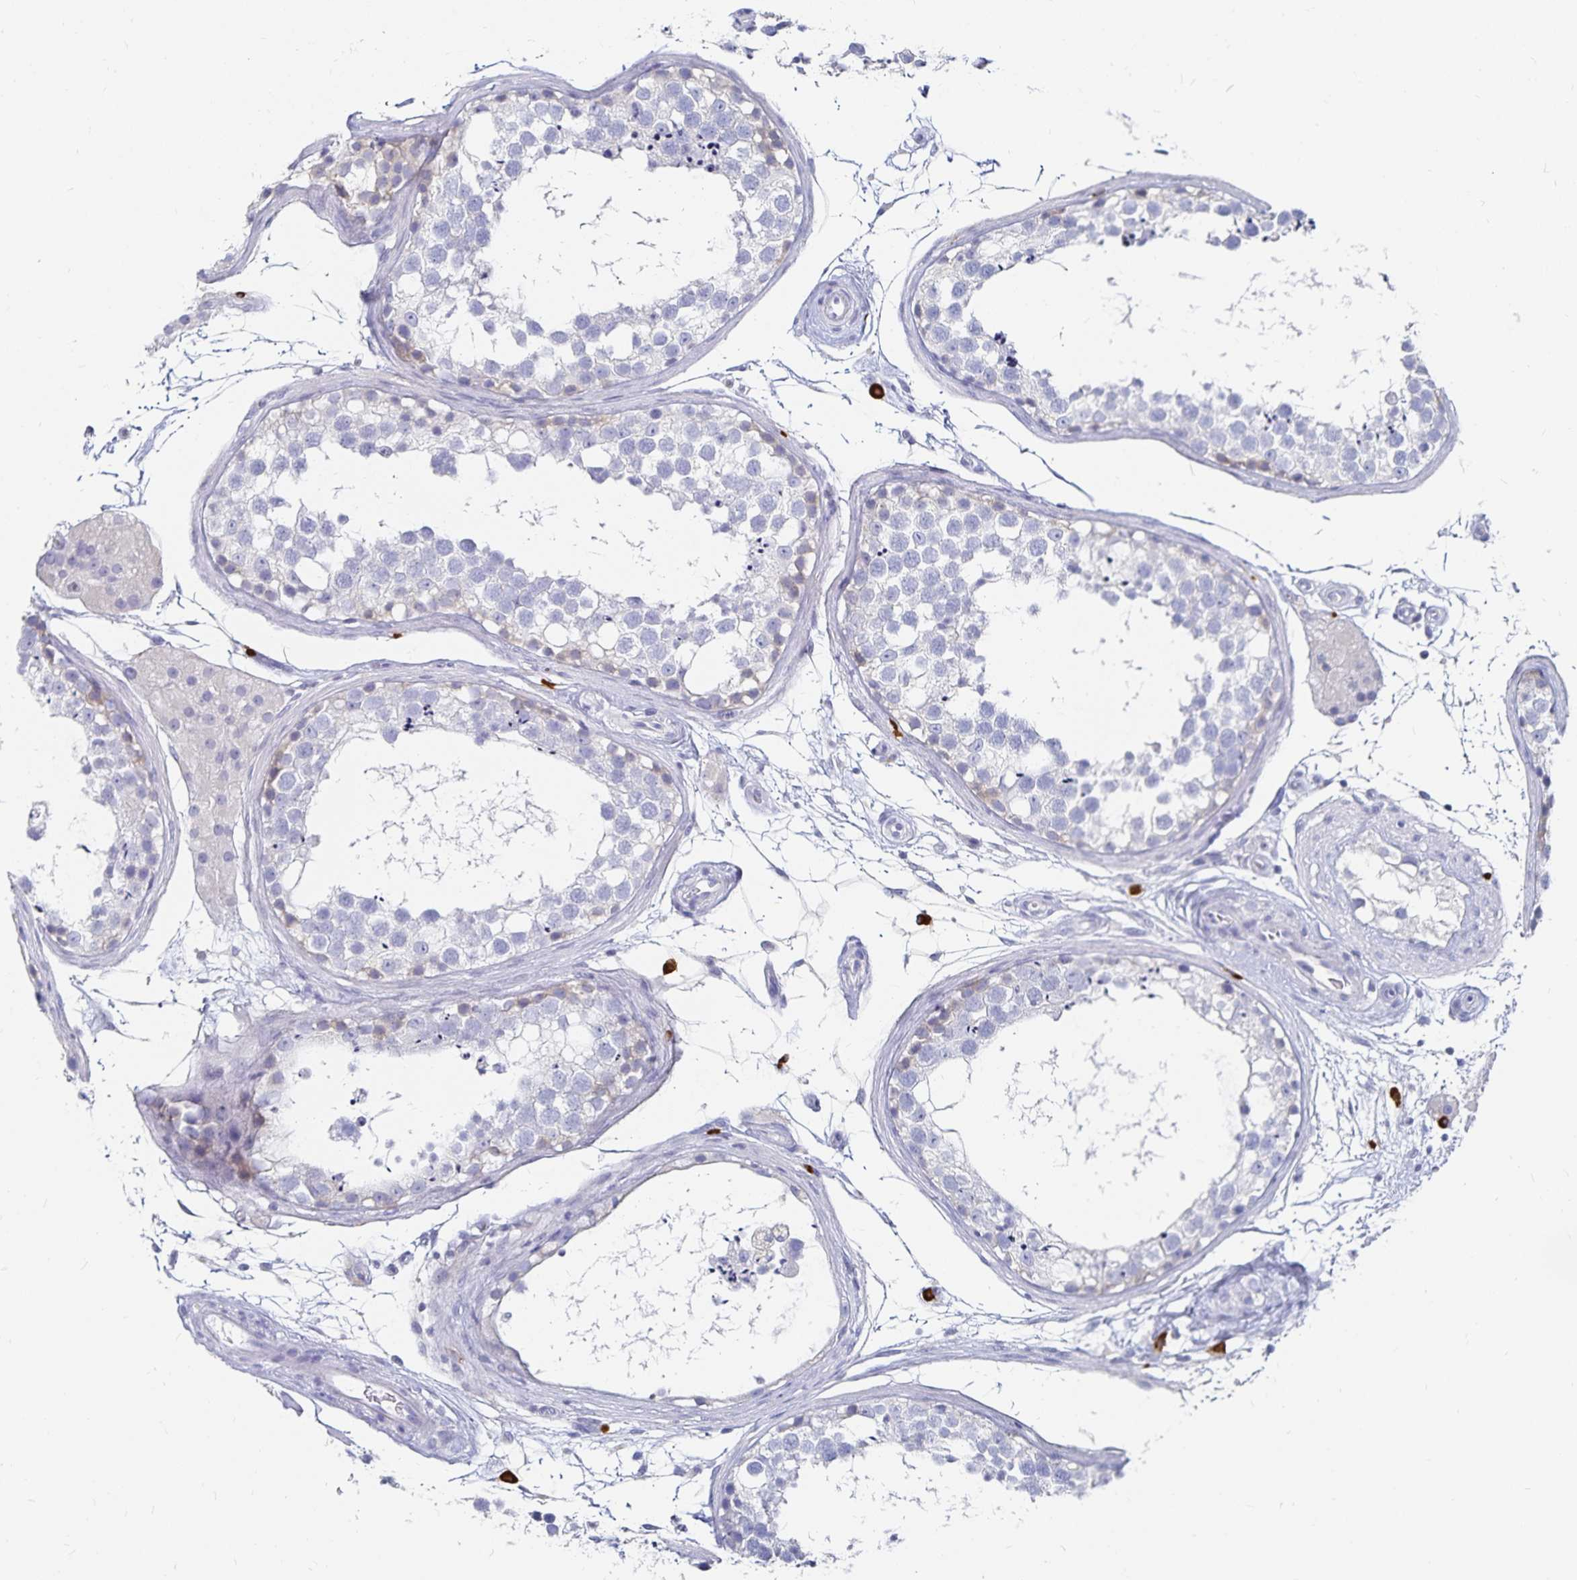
{"staining": {"intensity": "negative", "quantity": "none", "location": "none"}, "tissue": "testis", "cell_type": "Cells in seminiferous ducts", "image_type": "normal", "snomed": [{"axis": "morphology", "description": "Normal tissue, NOS"}, {"axis": "morphology", "description": "Seminoma, NOS"}, {"axis": "topography", "description": "Testis"}], "caption": "Immunohistochemistry of normal human testis displays no expression in cells in seminiferous ducts.", "gene": "TNIP1", "patient": {"sex": "male", "age": 65}}